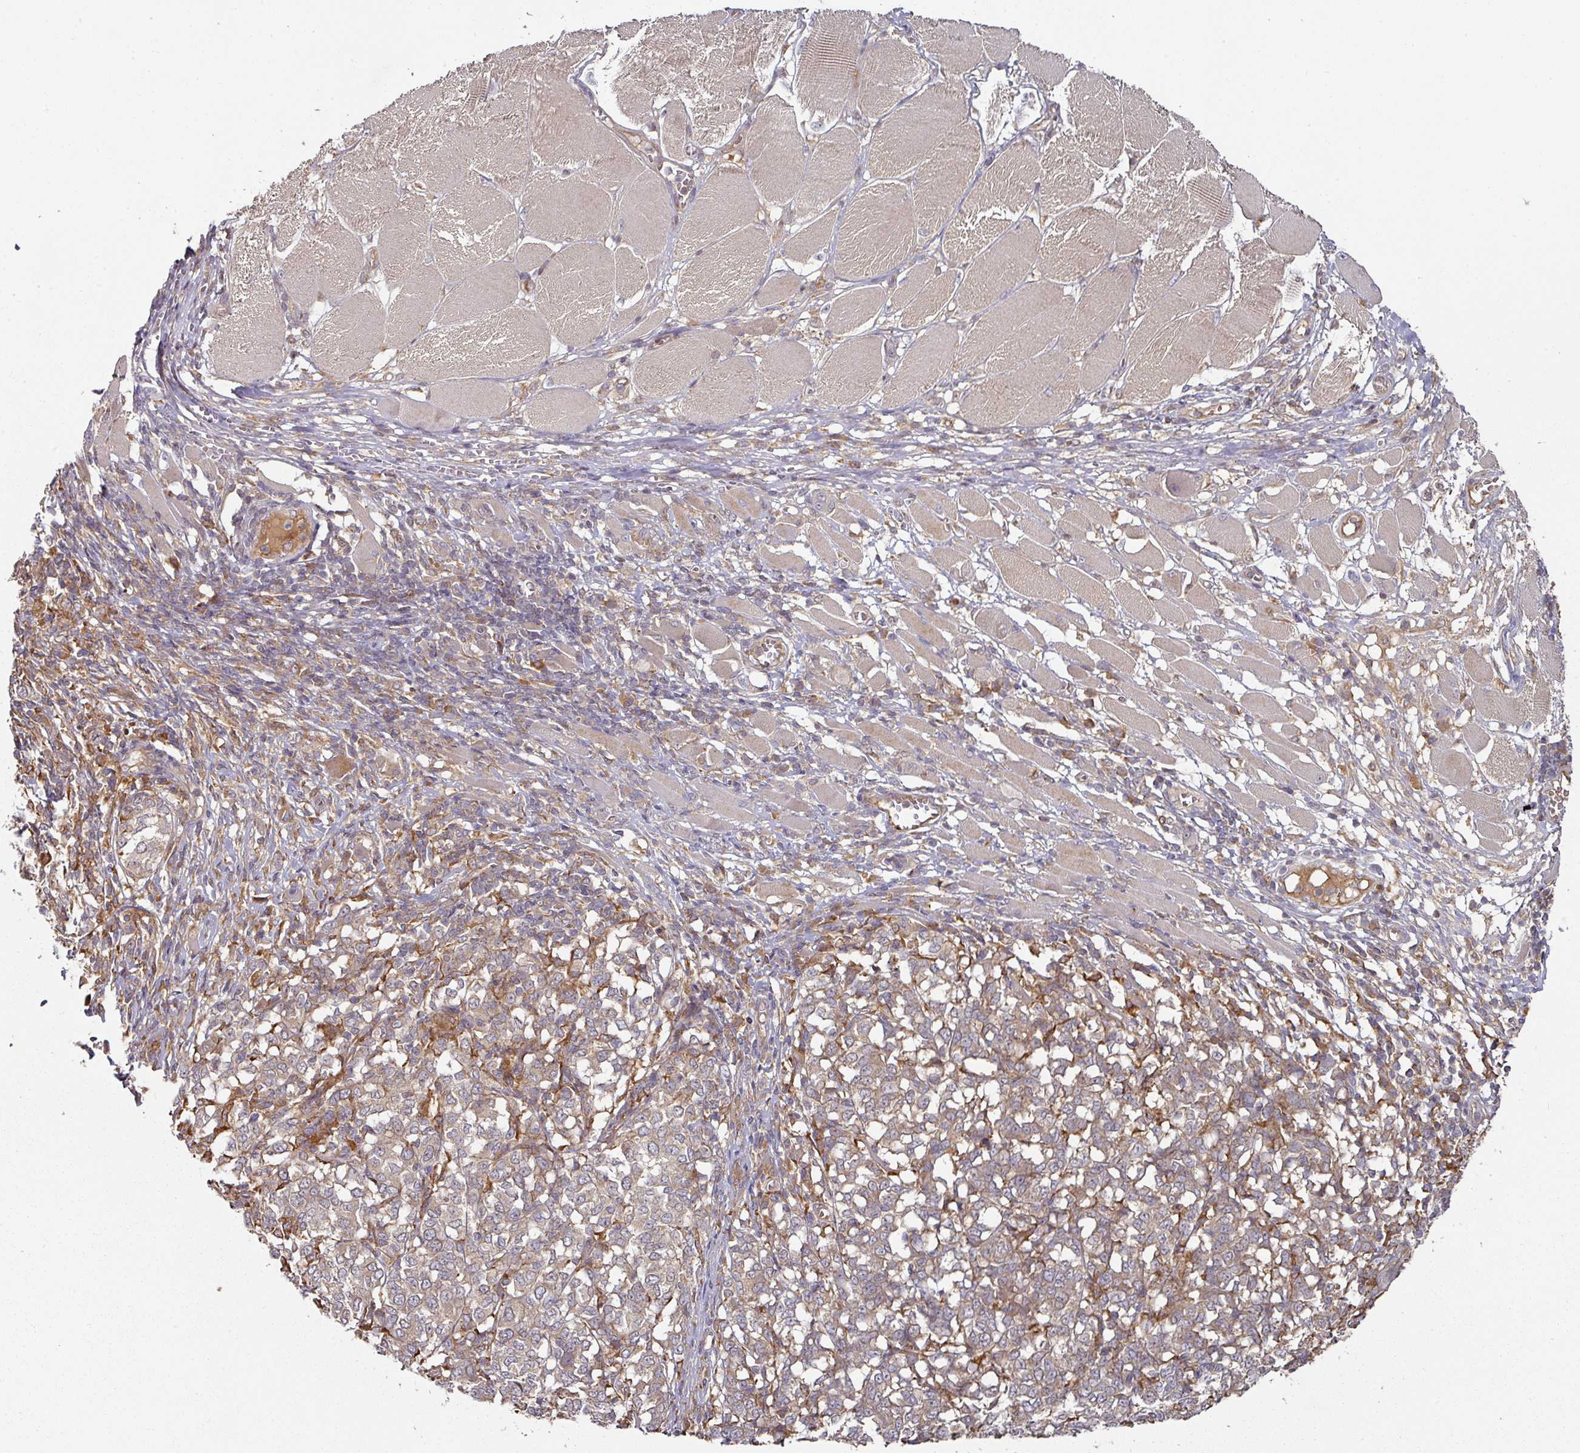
{"staining": {"intensity": "moderate", "quantity": "25%-75%", "location": "cytoplasmic/membranous"}, "tissue": "melanoma", "cell_type": "Tumor cells", "image_type": "cancer", "snomed": [{"axis": "morphology", "description": "Malignant melanoma, NOS"}, {"axis": "topography", "description": "Skin"}], "caption": "Immunohistochemistry (IHC) micrograph of neoplastic tissue: melanoma stained using immunohistochemistry (IHC) displays medium levels of moderate protein expression localized specifically in the cytoplasmic/membranous of tumor cells, appearing as a cytoplasmic/membranous brown color.", "gene": "CEP95", "patient": {"sex": "female", "age": 72}}